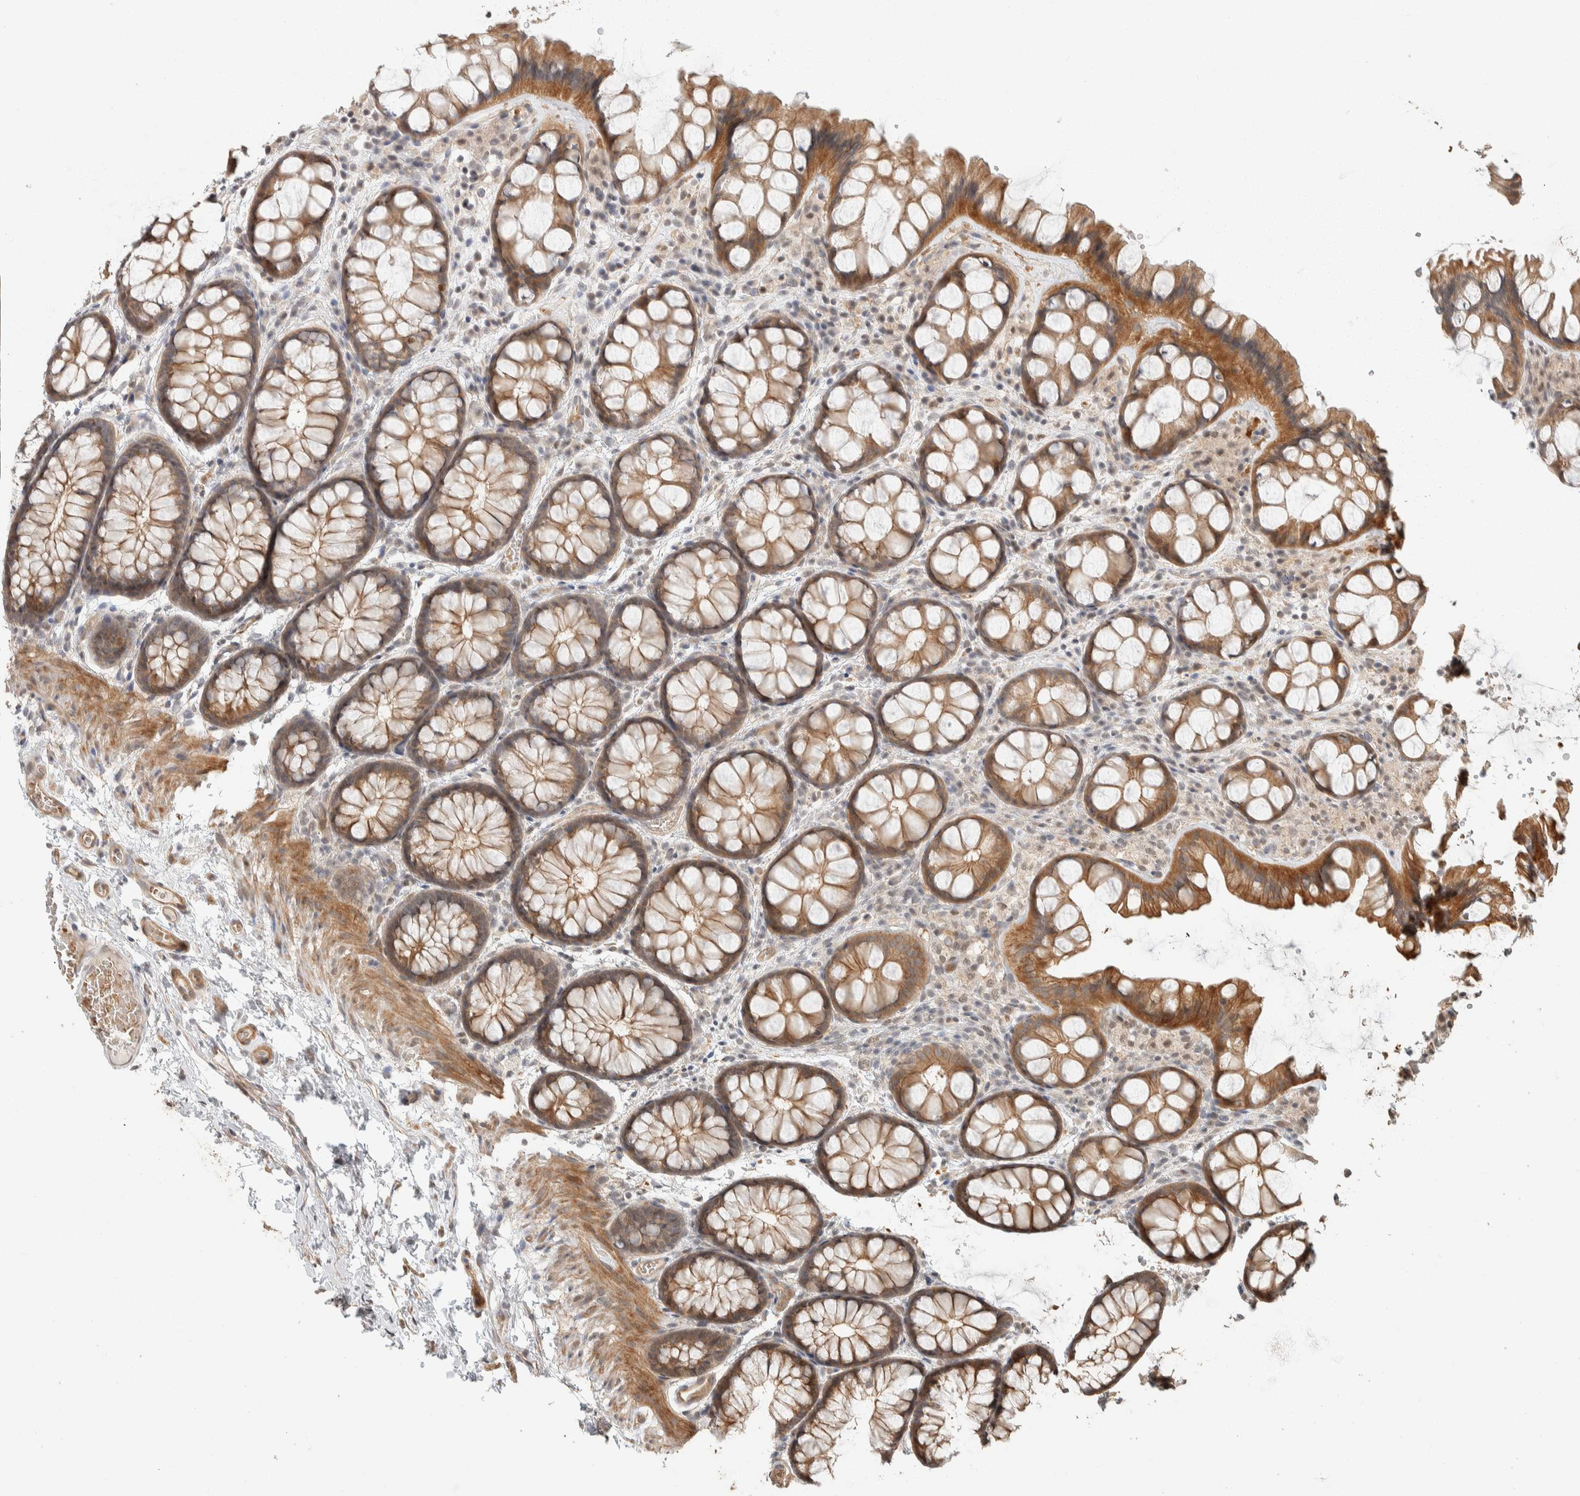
{"staining": {"intensity": "moderate", "quantity": ">75%", "location": "cytoplasmic/membranous"}, "tissue": "colon", "cell_type": "Endothelial cells", "image_type": "normal", "snomed": [{"axis": "morphology", "description": "Normal tissue, NOS"}, {"axis": "topography", "description": "Colon"}], "caption": "Protein expression analysis of benign colon shows moderate cytoplasmic/membranous expression in approximately >75% of endothelial cells.", "gene": "ZBTB2", "patient": {"sex": "male", "age": 47}}